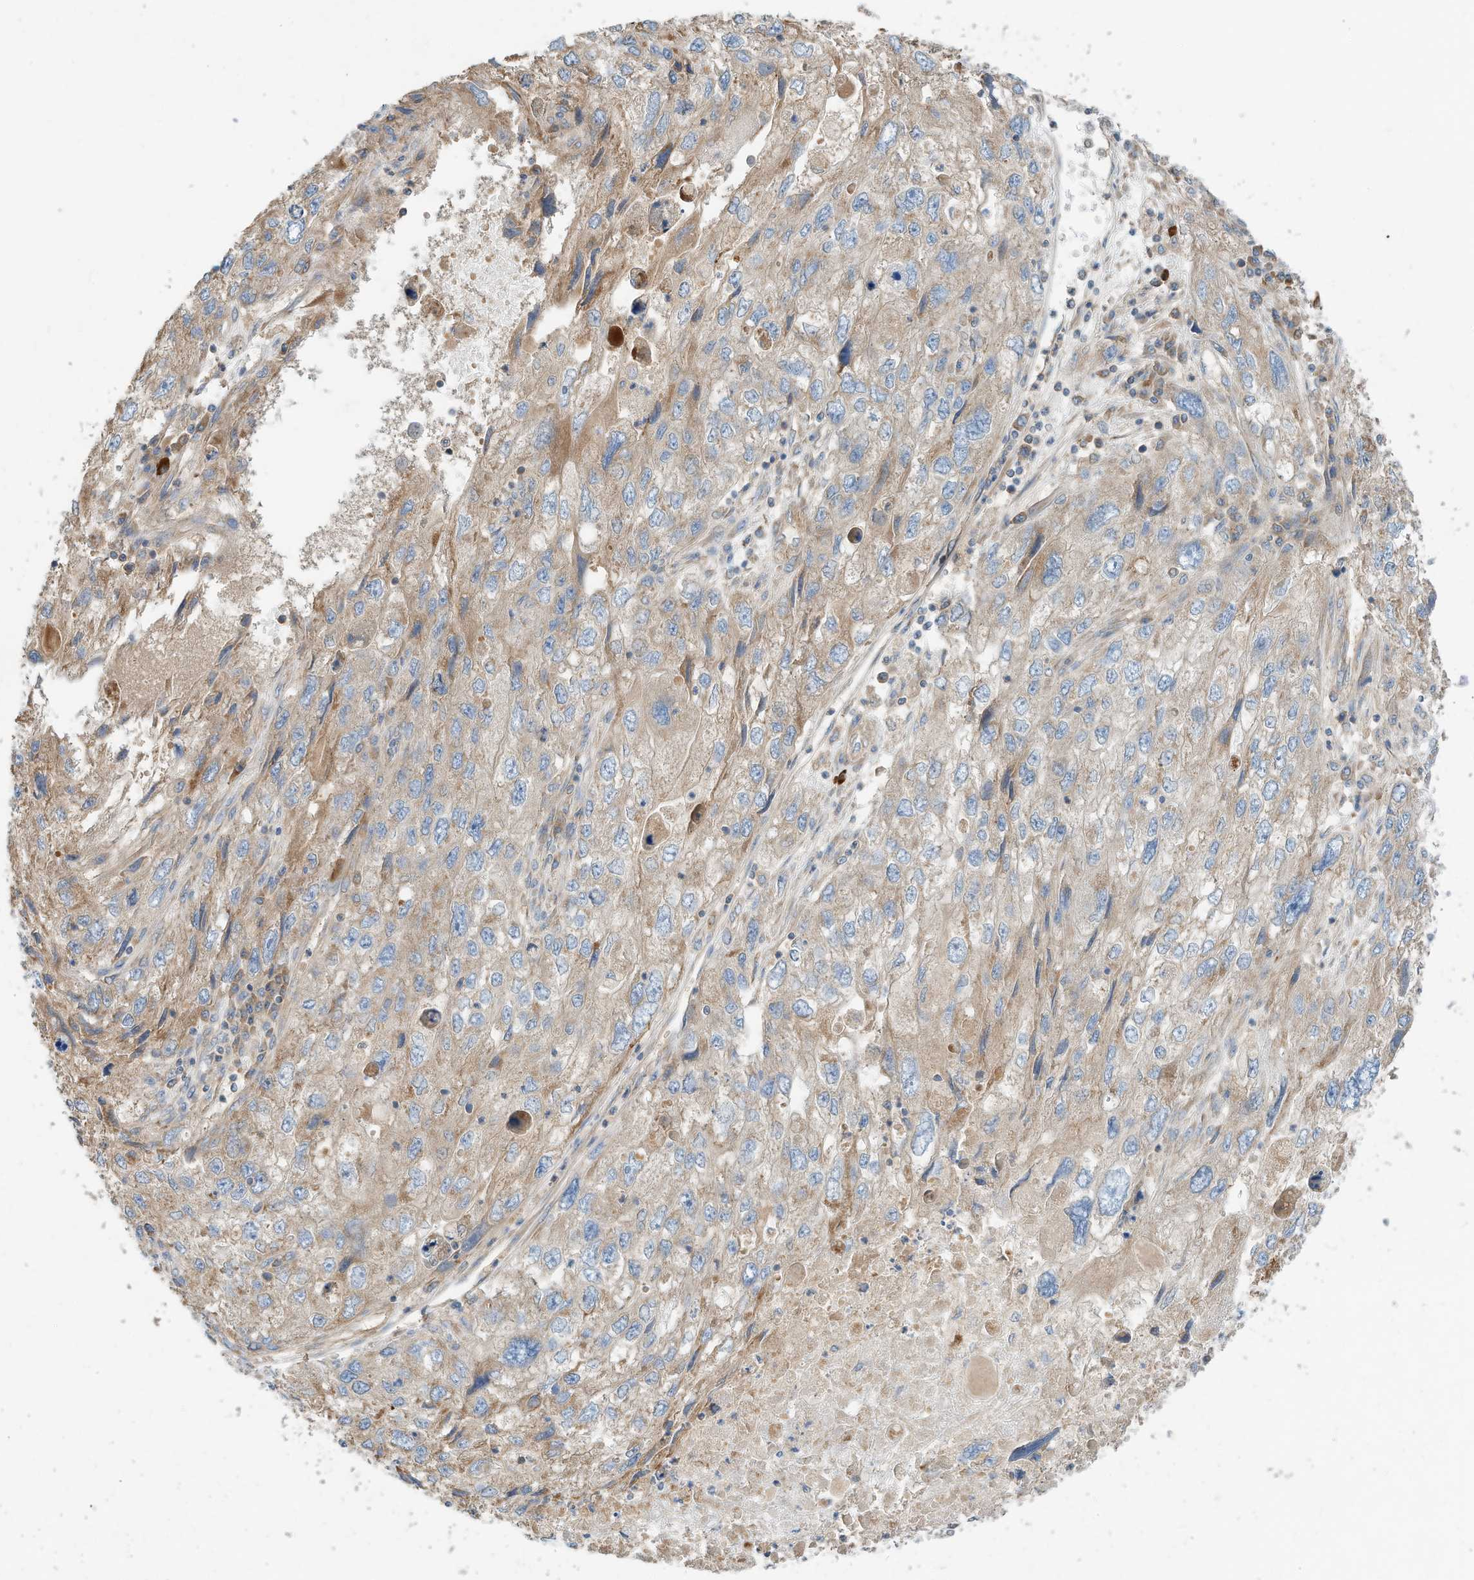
{"staining": {"intensity": "moderate", "quantity": ">75%", "location": "cytoplasmic/membranous"}, "tissue": "endometrial cancer", "cell_type": "Tumor cells", "image_type": "cancer", "snomed": [{"axis": "morphology", "description": "Adenocarcinoma, NOS"}, {"axis": "topography", "description": "Endometrium"}], "caption": "The immunohistochemical stain labels moderate cytoplasmic/membranous positivity in tumor cells of endometrial adenocarcinoma tissue.", "gene": "CPAMD8", "patient": {"sex": "female", "age": 49}}